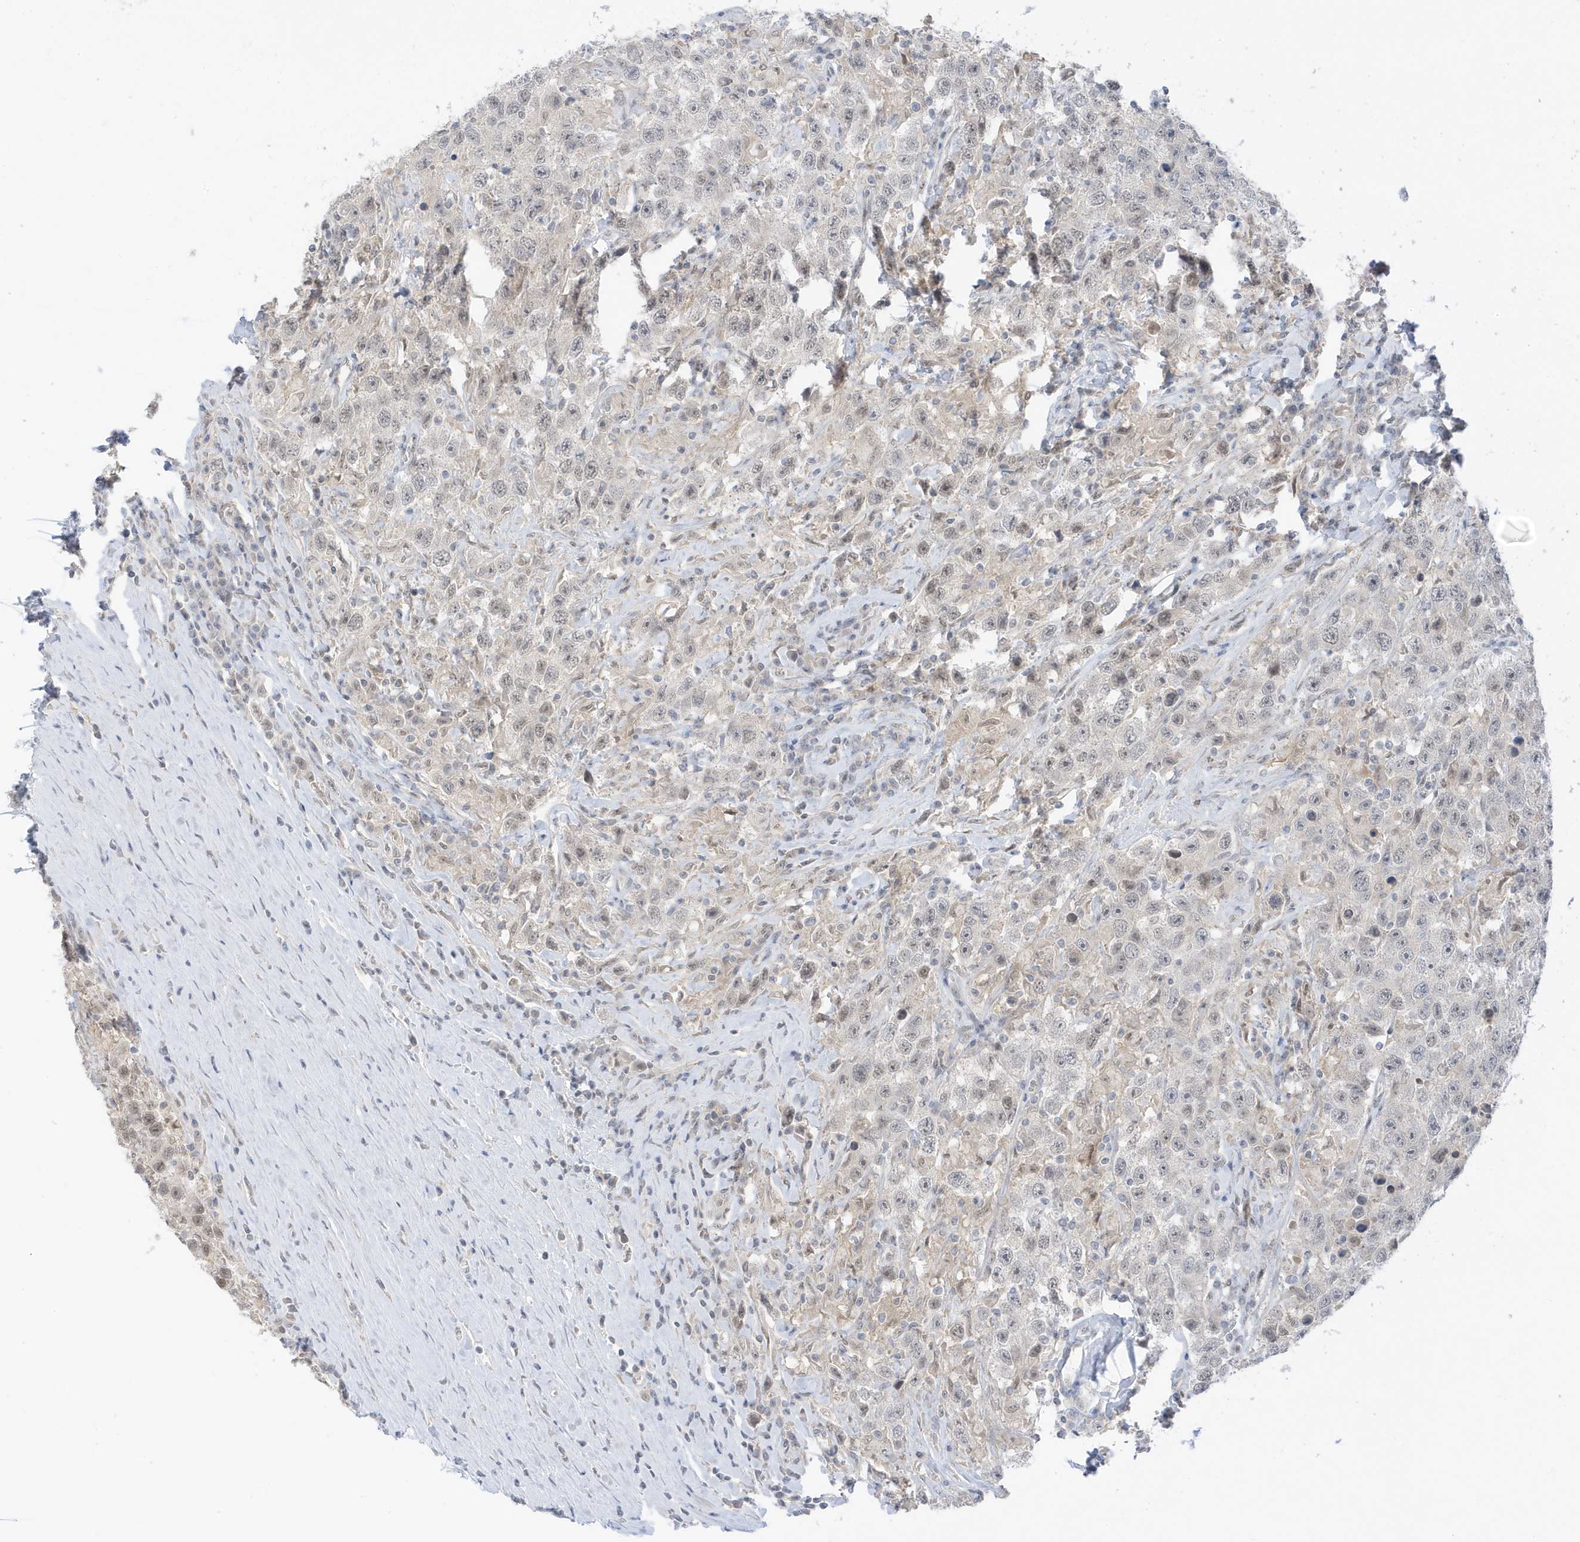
{"staining": {"intensity": "weak", "quantity": "<25%", "location": "nuclear"}, "tissue": "testis cancer", "cell_type": "Tumor cells", "image_type": "cancer", "snomed": [{"axis": "morphology", "description": "Seminoma, NOS"}, {"axis": "topography", "description": "Testis"}], "caption": "A high-resolution histopathology image shows immunohistochemistry (IHC) staining of testis seminoma, which reveals no significant positivity in tumor cells.", "gene": "MSL3", "patient": {"sex": "male", "age": 41}}